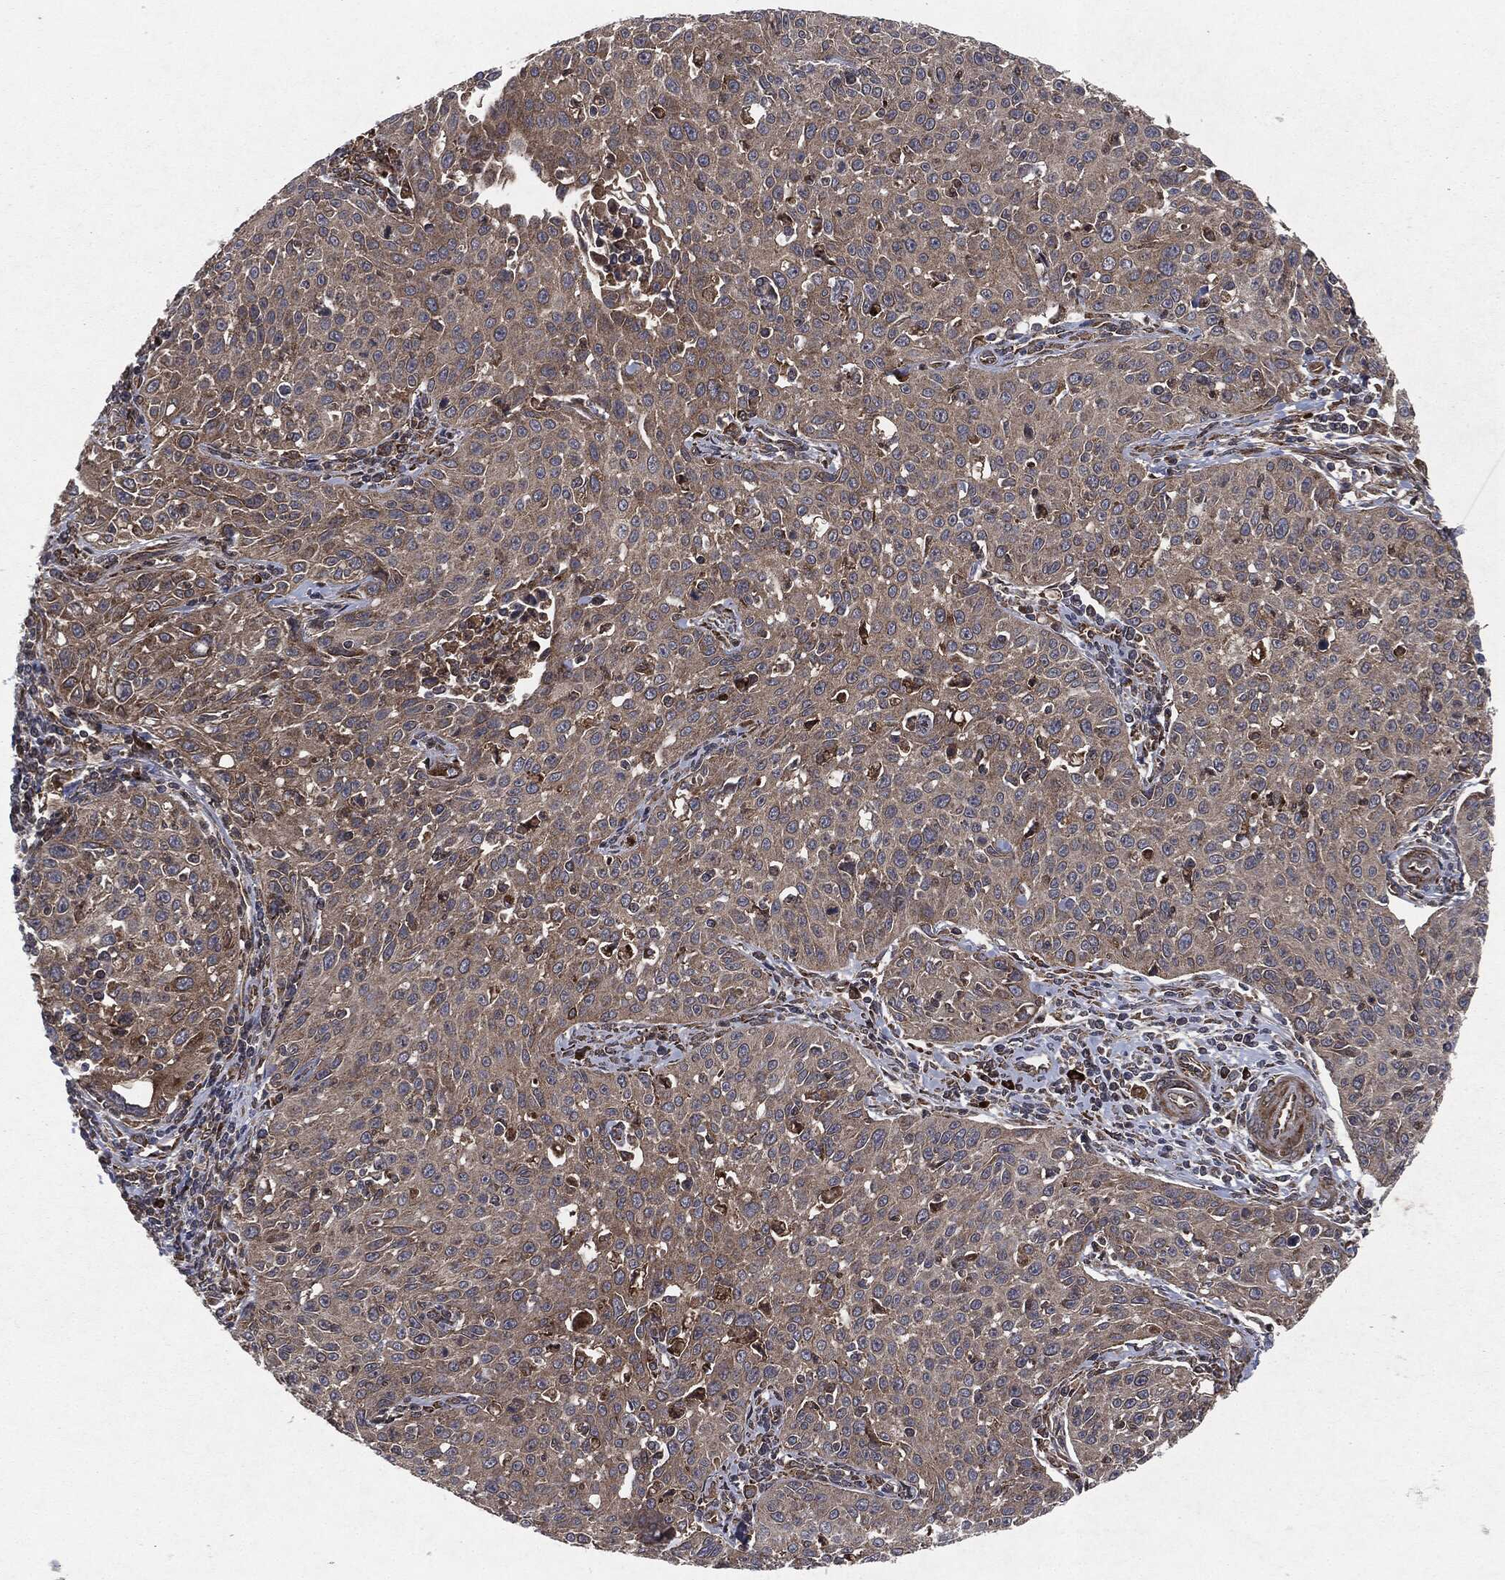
{"staining": {"intensity": "moderate", "quantity": "25%-75%", "location": "cytoplasmic/membranous"}, "tissue": "cervical cancer", "cell_type": "Tumor cells", "image_type": "cancer", "snomed": [{"axis": "morphology", "description": "Squamous cell carcinoma, NOS"}, {"axis": "topography", "description": "Cervix"}], "caption": "There is medium levels of moderate cytoplasmic/membranous expression in tumor cells of cervical cancer (squamous cell carcinoma), as demonstrated by immunohistochemical staining (brown color).", "gene": "RAF1", "patient": {"sex": "female", "age": 26}}